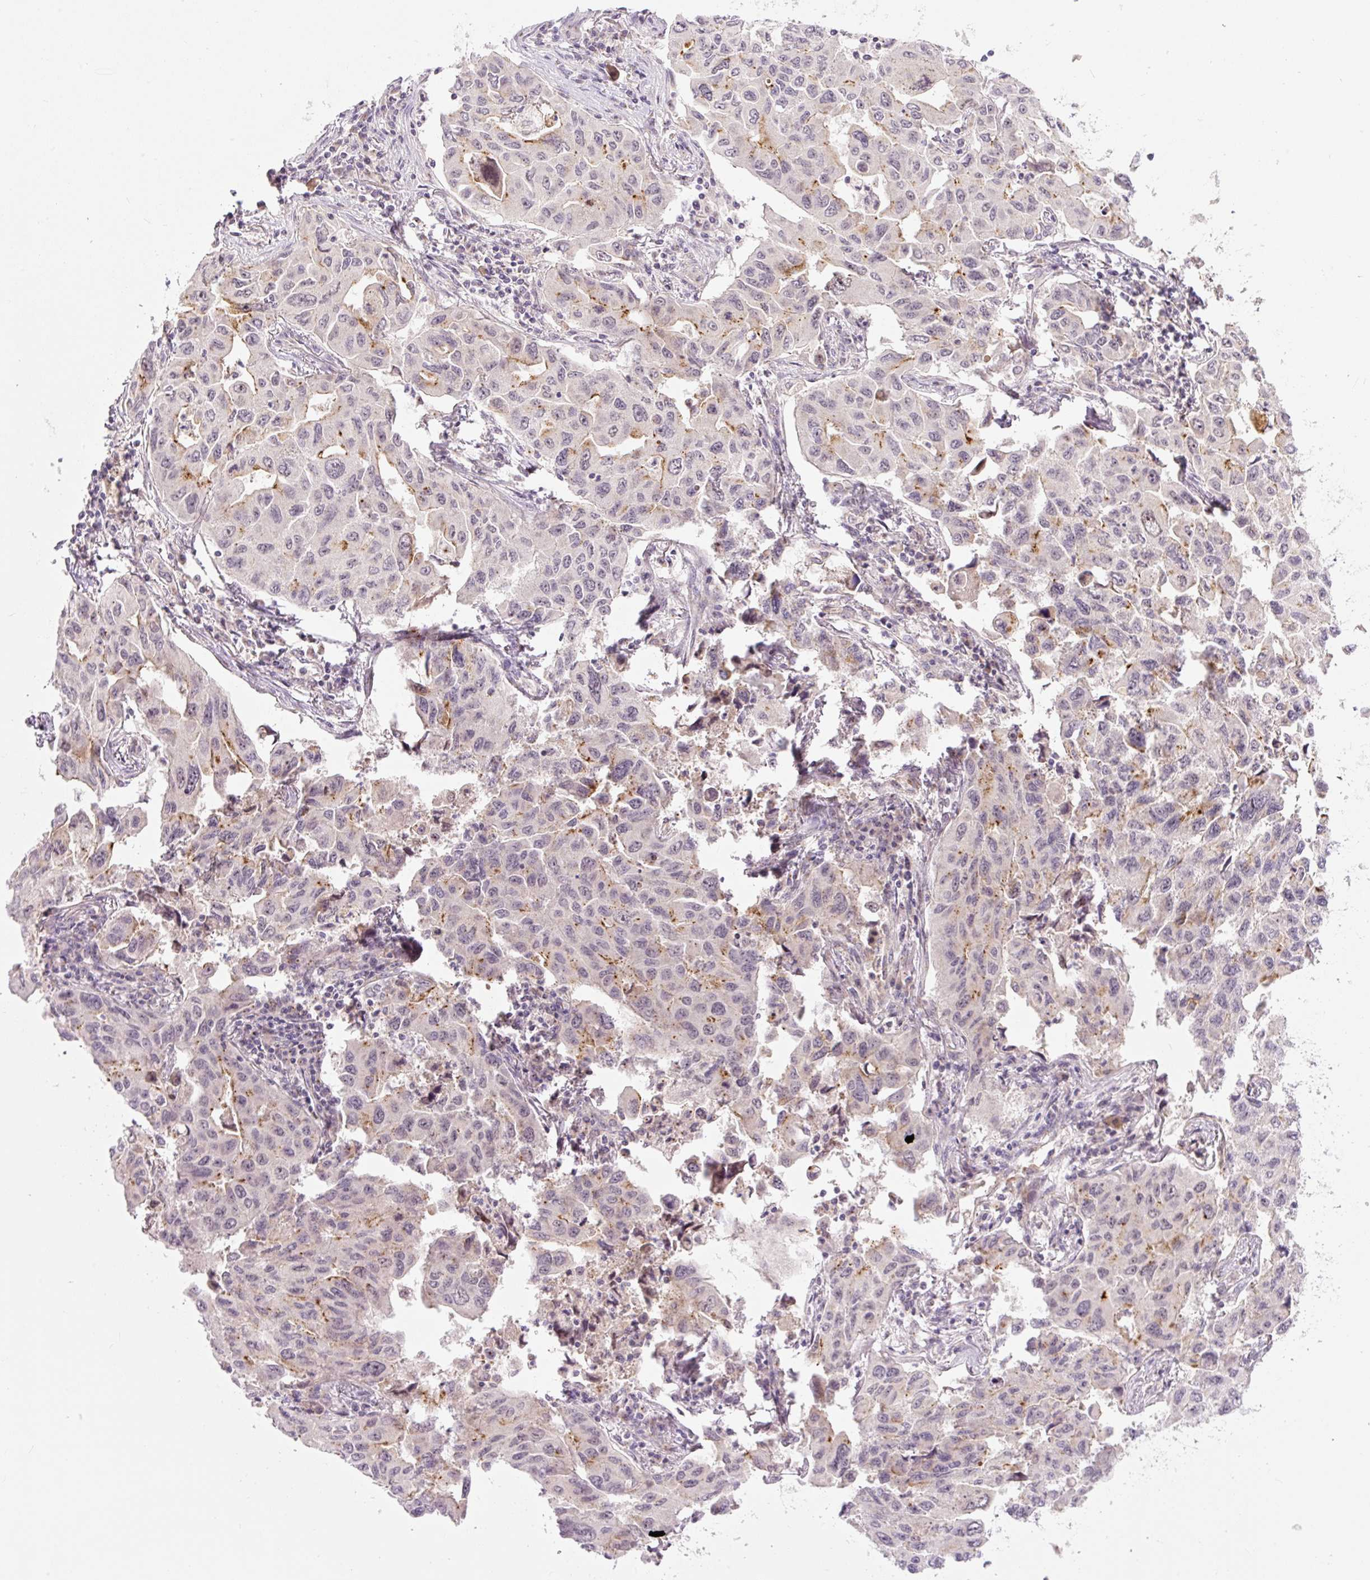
{"staining": {"intensity": "weak", "quantity": "25%-75%", "location": "cytoplasmic/membranous"}, "tissue": "lung cancer", "cell_type": "Tumor cells", "image_type": "cancer", "snomed": [{"axis": "morphology", "description": "Adenocarcinoma, NOS"}, {"axis": "topography", "description": "Lung"}], "caption": "Immunohistochemistry (DAB) staining of human lung adenocarcinoma displays weak cytoplasmic/membranous protein staining in approximately 25%-75% of tumor cells.", "gene": "PCM1", "patient": {"sex": "male", "age": 64}}